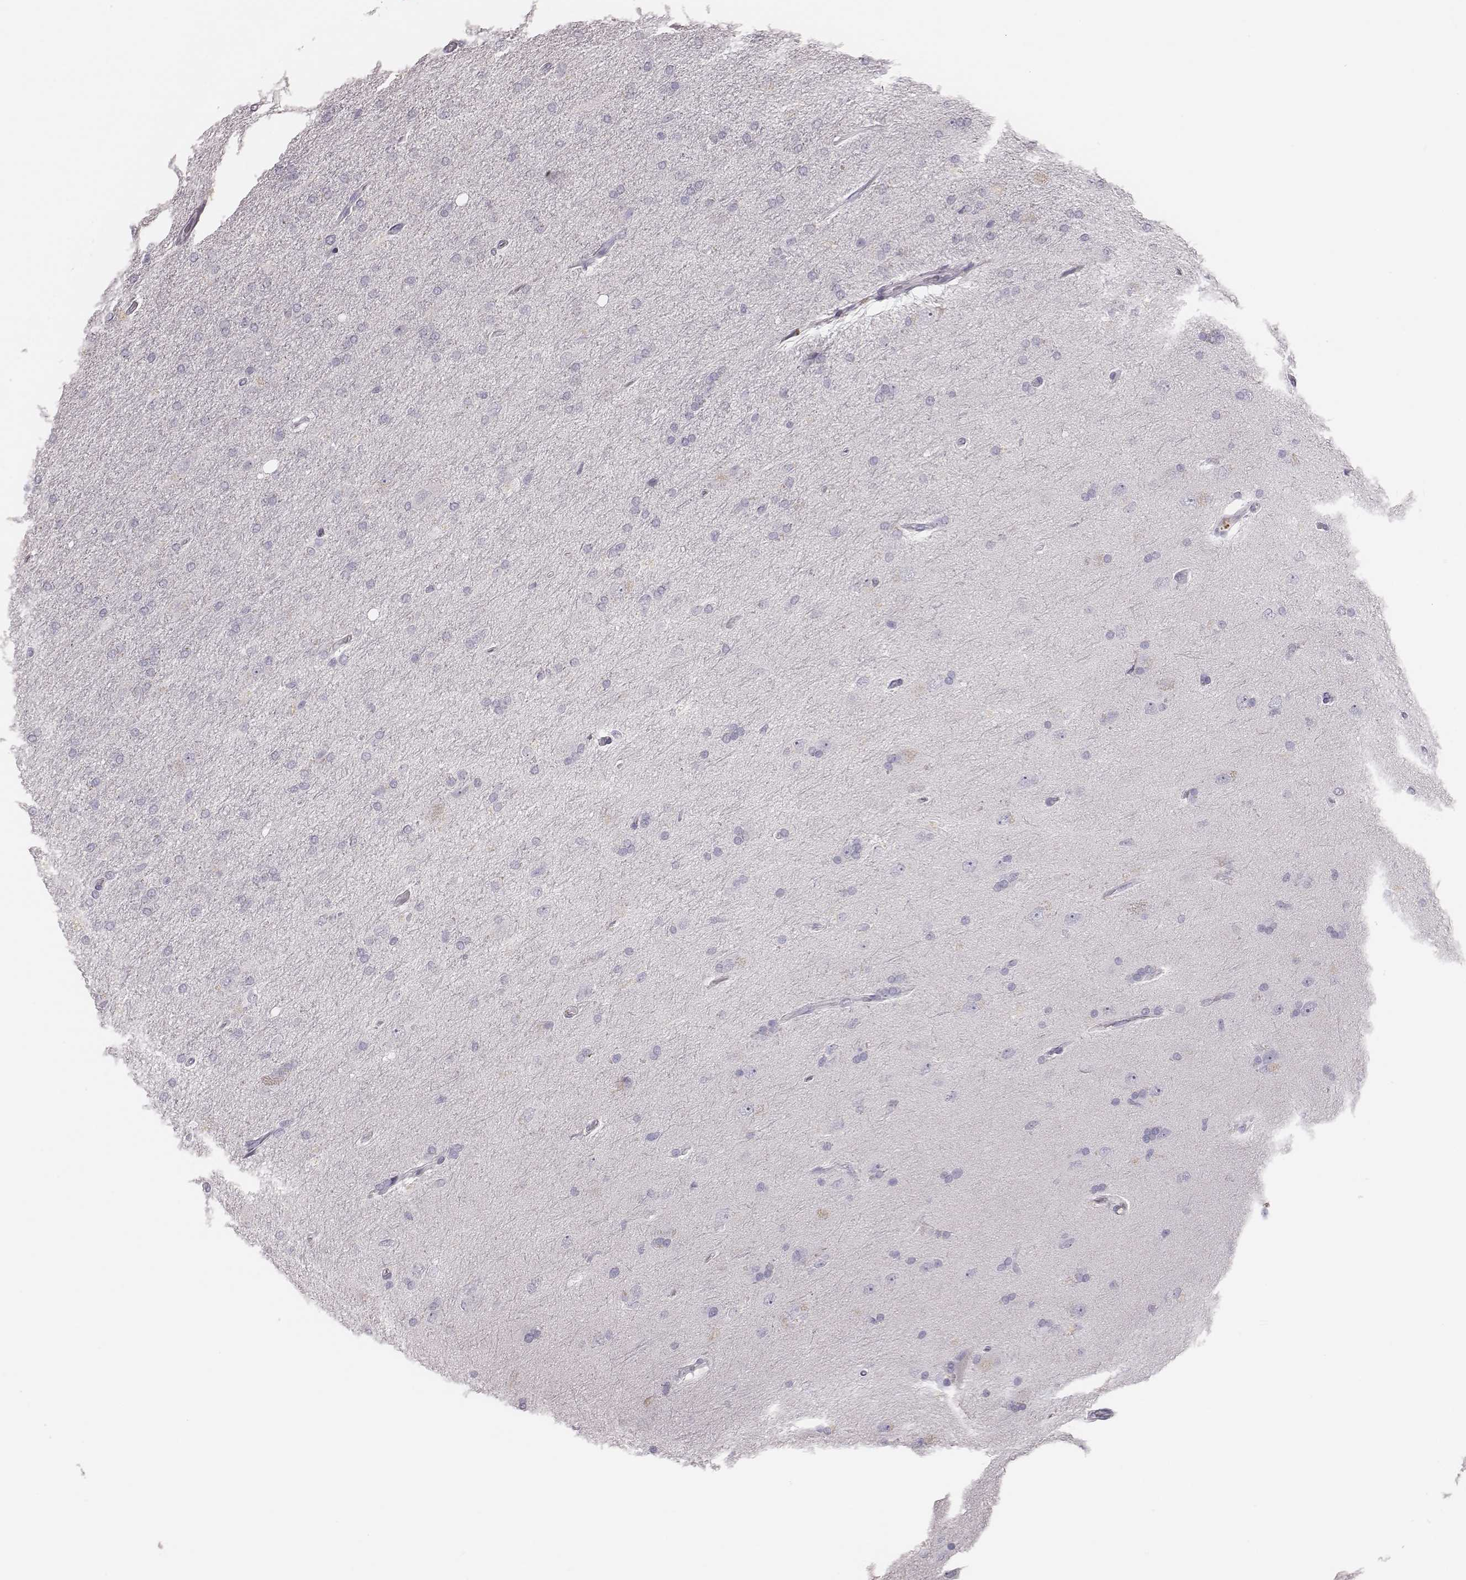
{"staining": {"intensity": "negative", "quantity": "none", "location": "none"}, "tissue": "glioma", "cell_type": "Tumor cells", "image_type": "cancer", "snomed": [{"axis": "morphology", "description": "Glioma, malignant, High grade"}, {"axis": "topography", "description": "Cerebral cortex"}], "caption": "Immunohistochemistry (IHC) image of neoplastic tissue: glioma stained with DAB (3,3'-diaminobenzidine) displays no significant protein positivity in tumor cells.", "gene": "ADGRF4", "patient": {"sex": "male", "age": 70}}